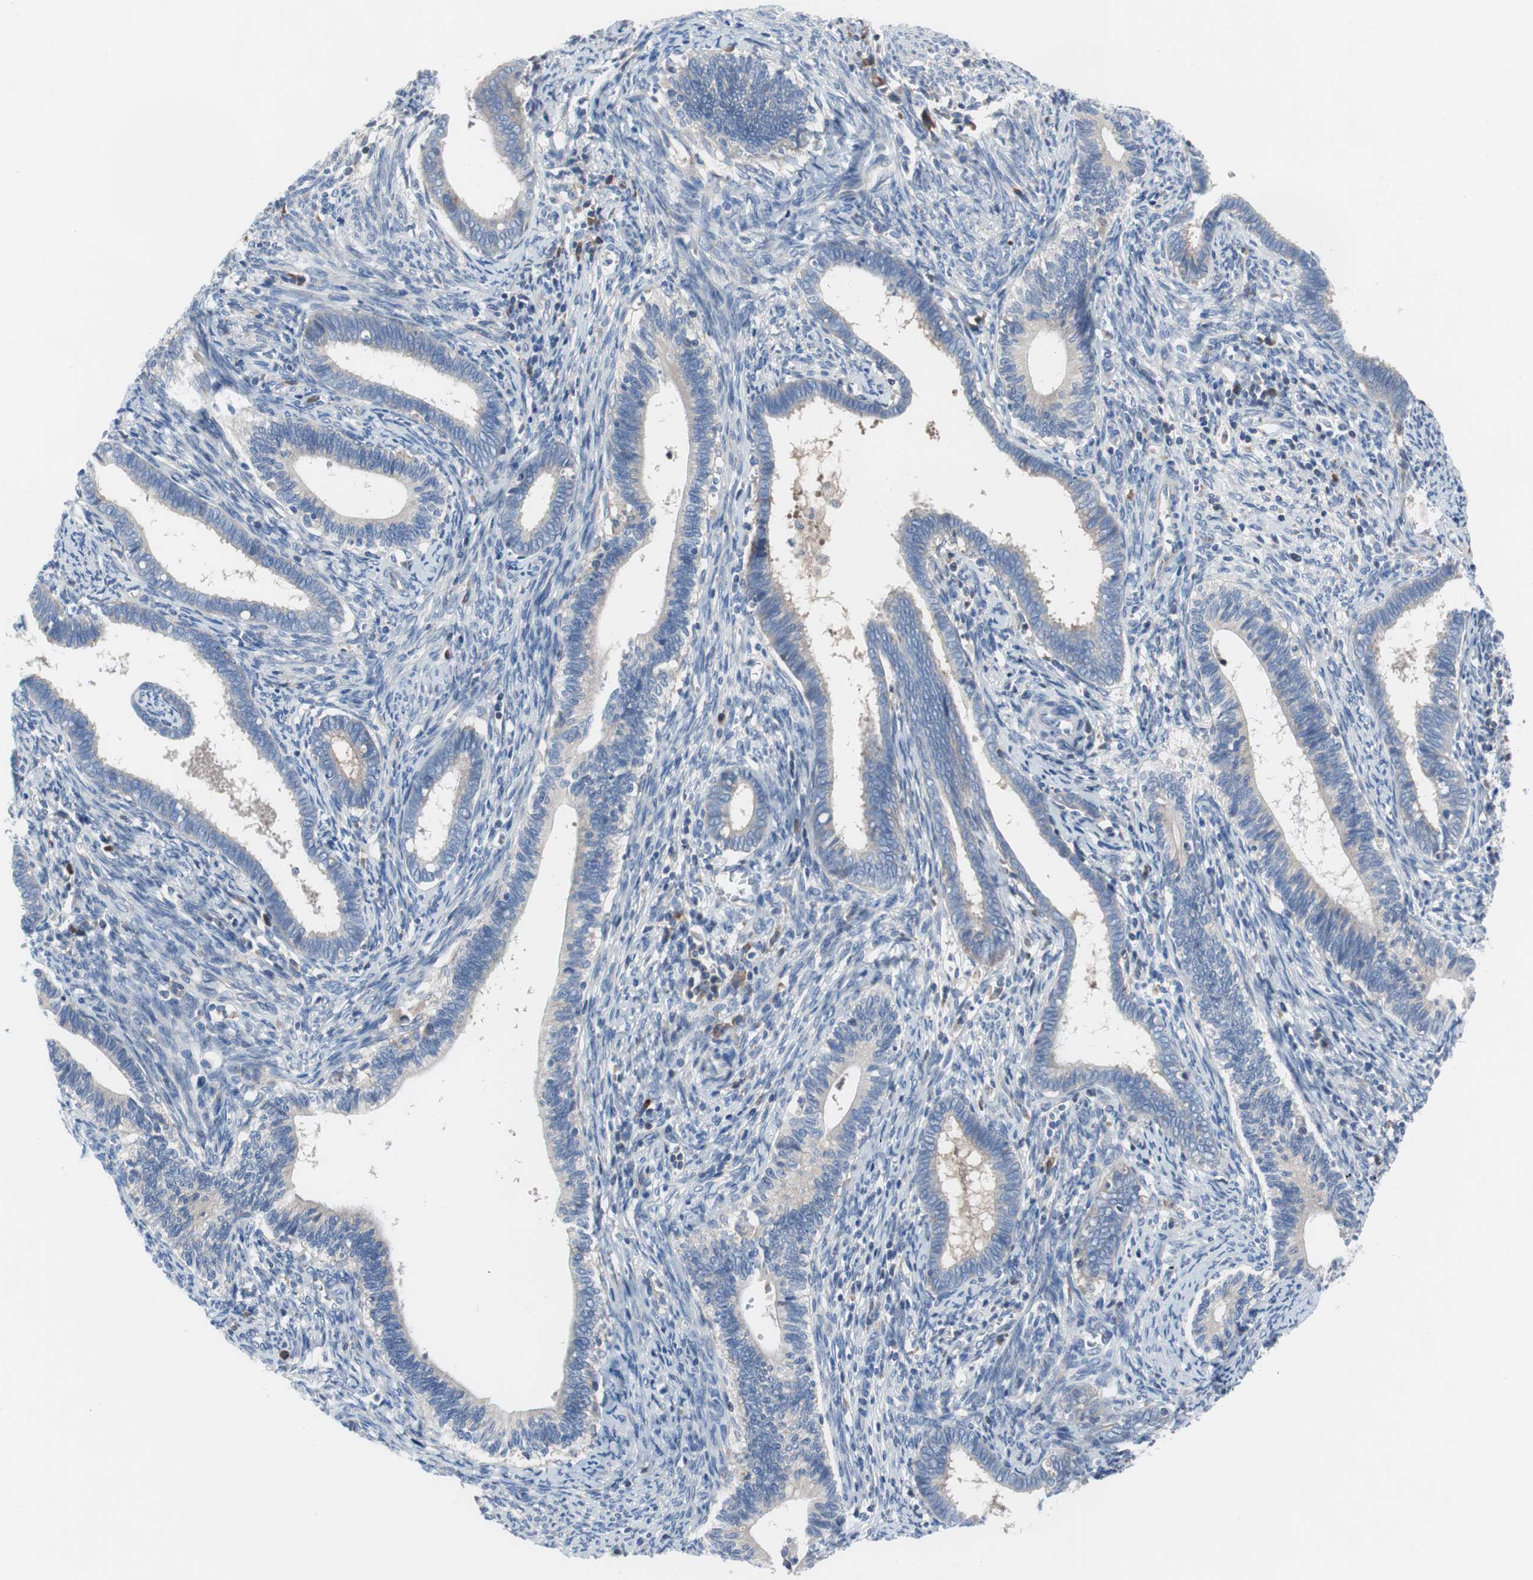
{"staining": {"intensity": "negative", "quantity": "none", "location": "none"}, "tissue": "cervical cancer", "cell_type": "Tumor cells", "image_type": "cancer", "snomed": [{"axis": "morphology", "description": "Adenocarcinoma, NOS"}, {"axis": "topography", "description": "Cervix"}], "caption": "This is an IHC histopathology image of human cervical cancer (adenocarcinoma). There is no positivity in tumor cells.", "gene": "KANSL1", "patient": {"sex": "female", "age": 44}}